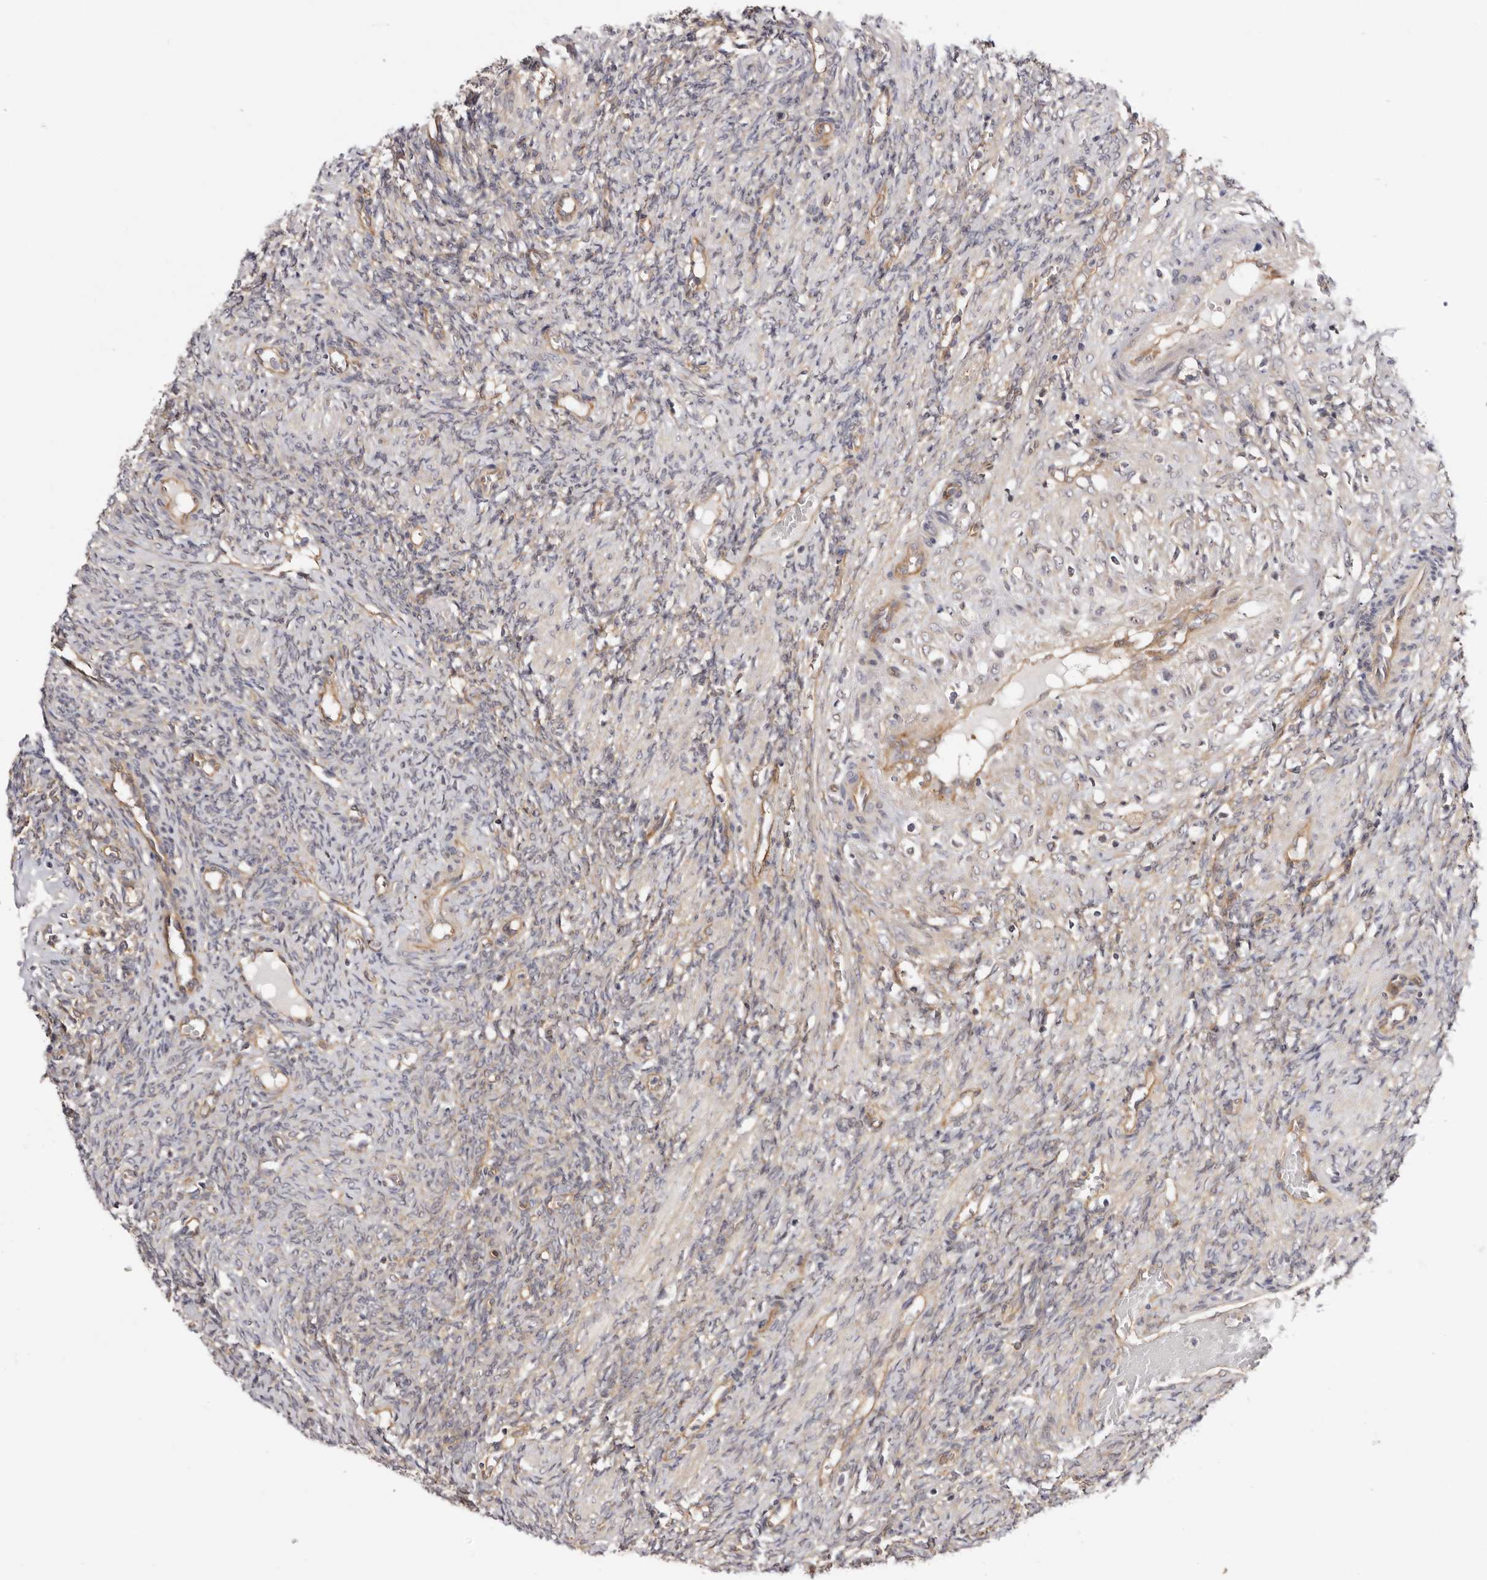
{"staining": {"intensity": "negative", "quantity": "none", "location": "none"}, "tissue": "ovary", "cell_type": "Ovarian stroma cells", "image_type": "normal", "snomed": [{"axis": "morphology", "description": "Normal tissue, NOS"}, {"axis": "topography", "description": "Ovary"}], "caption": "Photomicrograph shows no protein expression in ovarian stroma cells of normal ovary. The staining was performed using DAB (3,3'-diaminobenzidine) to visualize the protein expression in brown, while the nuclei were stained in blue with hematoxylin (Magnification: 20x).", "gene": "PANK4", "patient": {"sex": "female", "age": 41}}